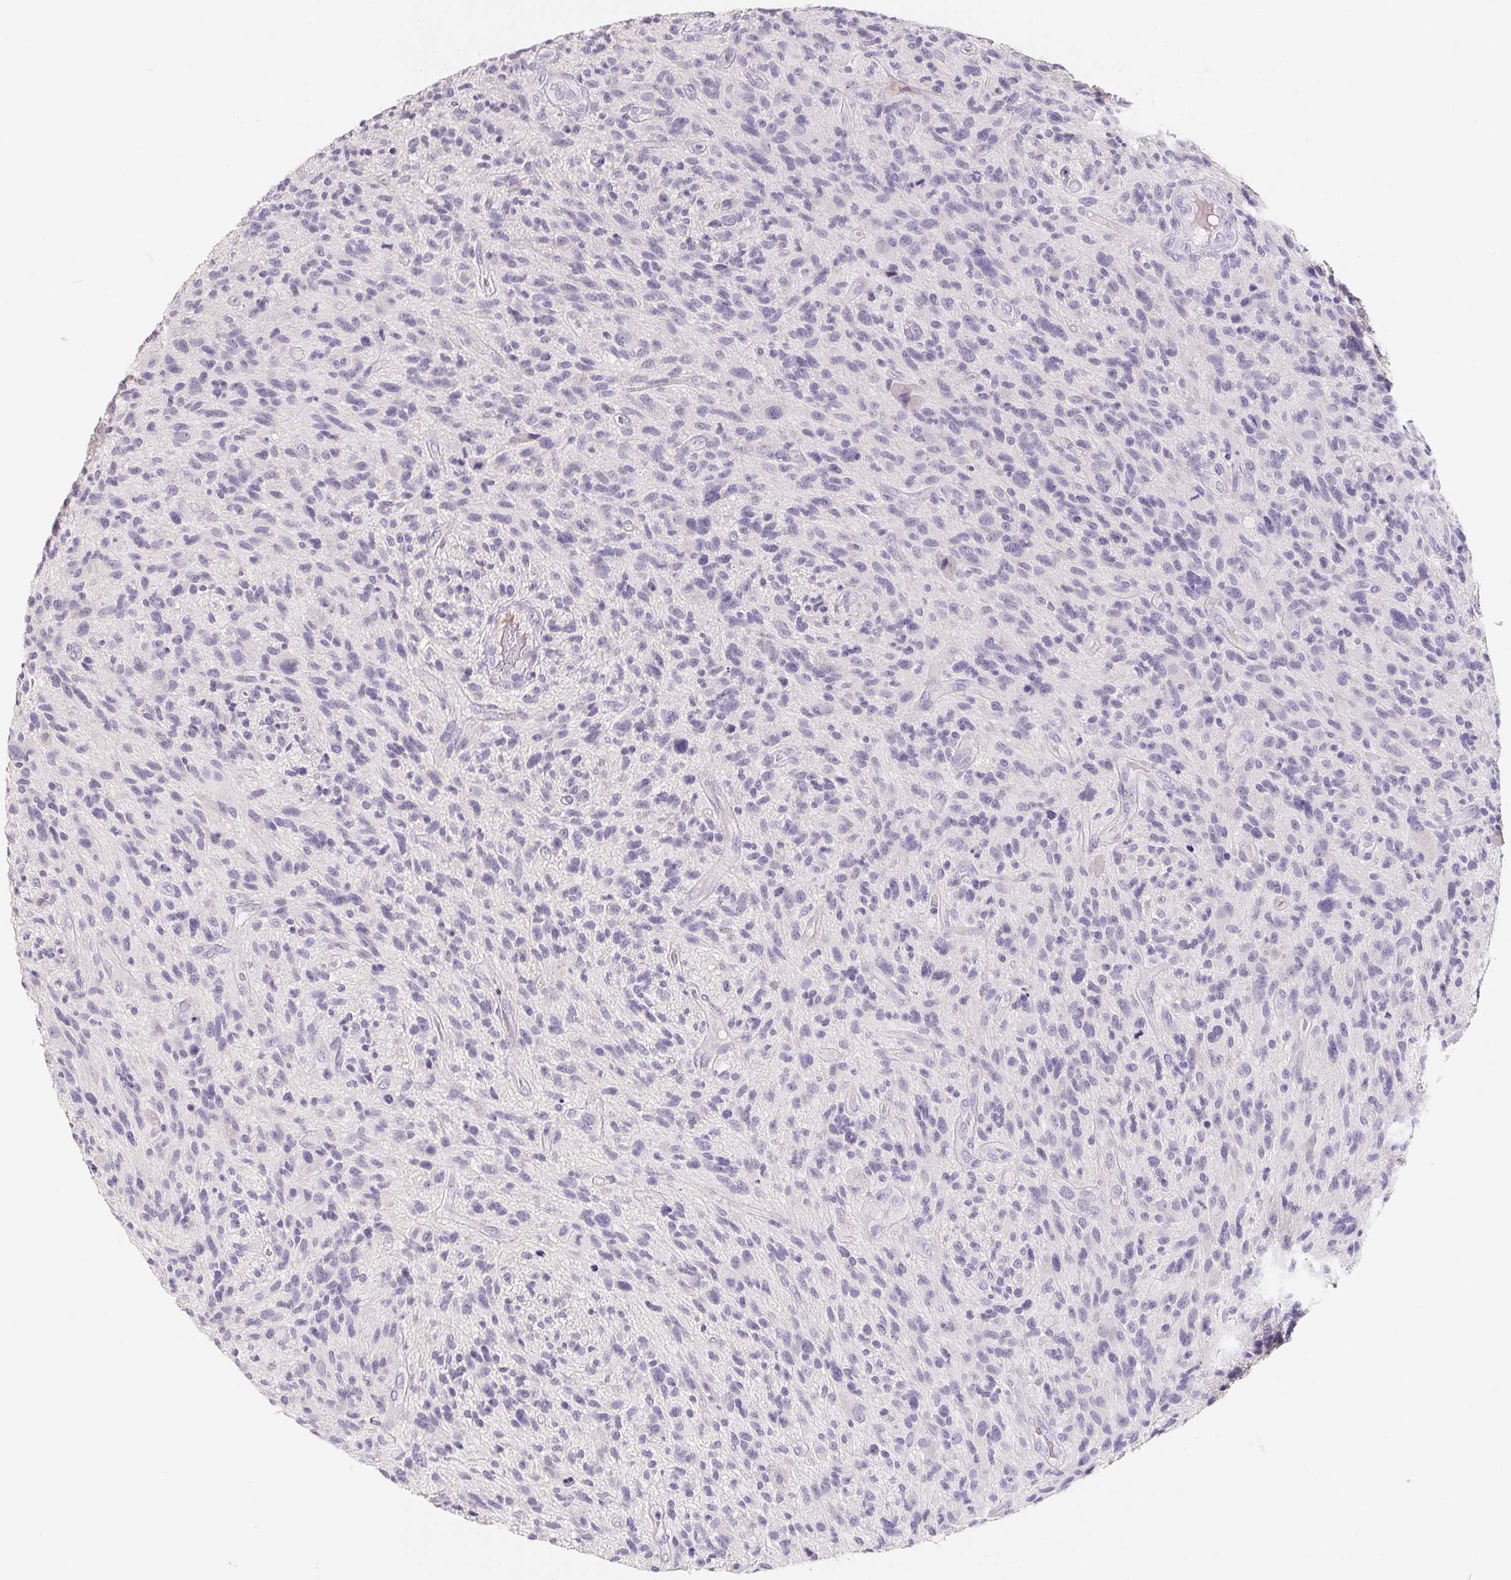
{"staining": {"intensity": "negative", "quantity": "none", "location": "none"}, "tissue": "glioma", "cell_type": "Tumor cells", "image_type": "cancer", "snomed": [{"axis": "morphology", "description": "Glioma, malignant, High grade"}, {"axis": "topography", "description": "Brain"}], "caption": "IHC histopathology image of neoplastic tissue: glioma stained with DAB demonstrates no significant protein positivity in tumor cells.", "gene": "FDX1", "patient": {"sex": "male", "age": 47}}